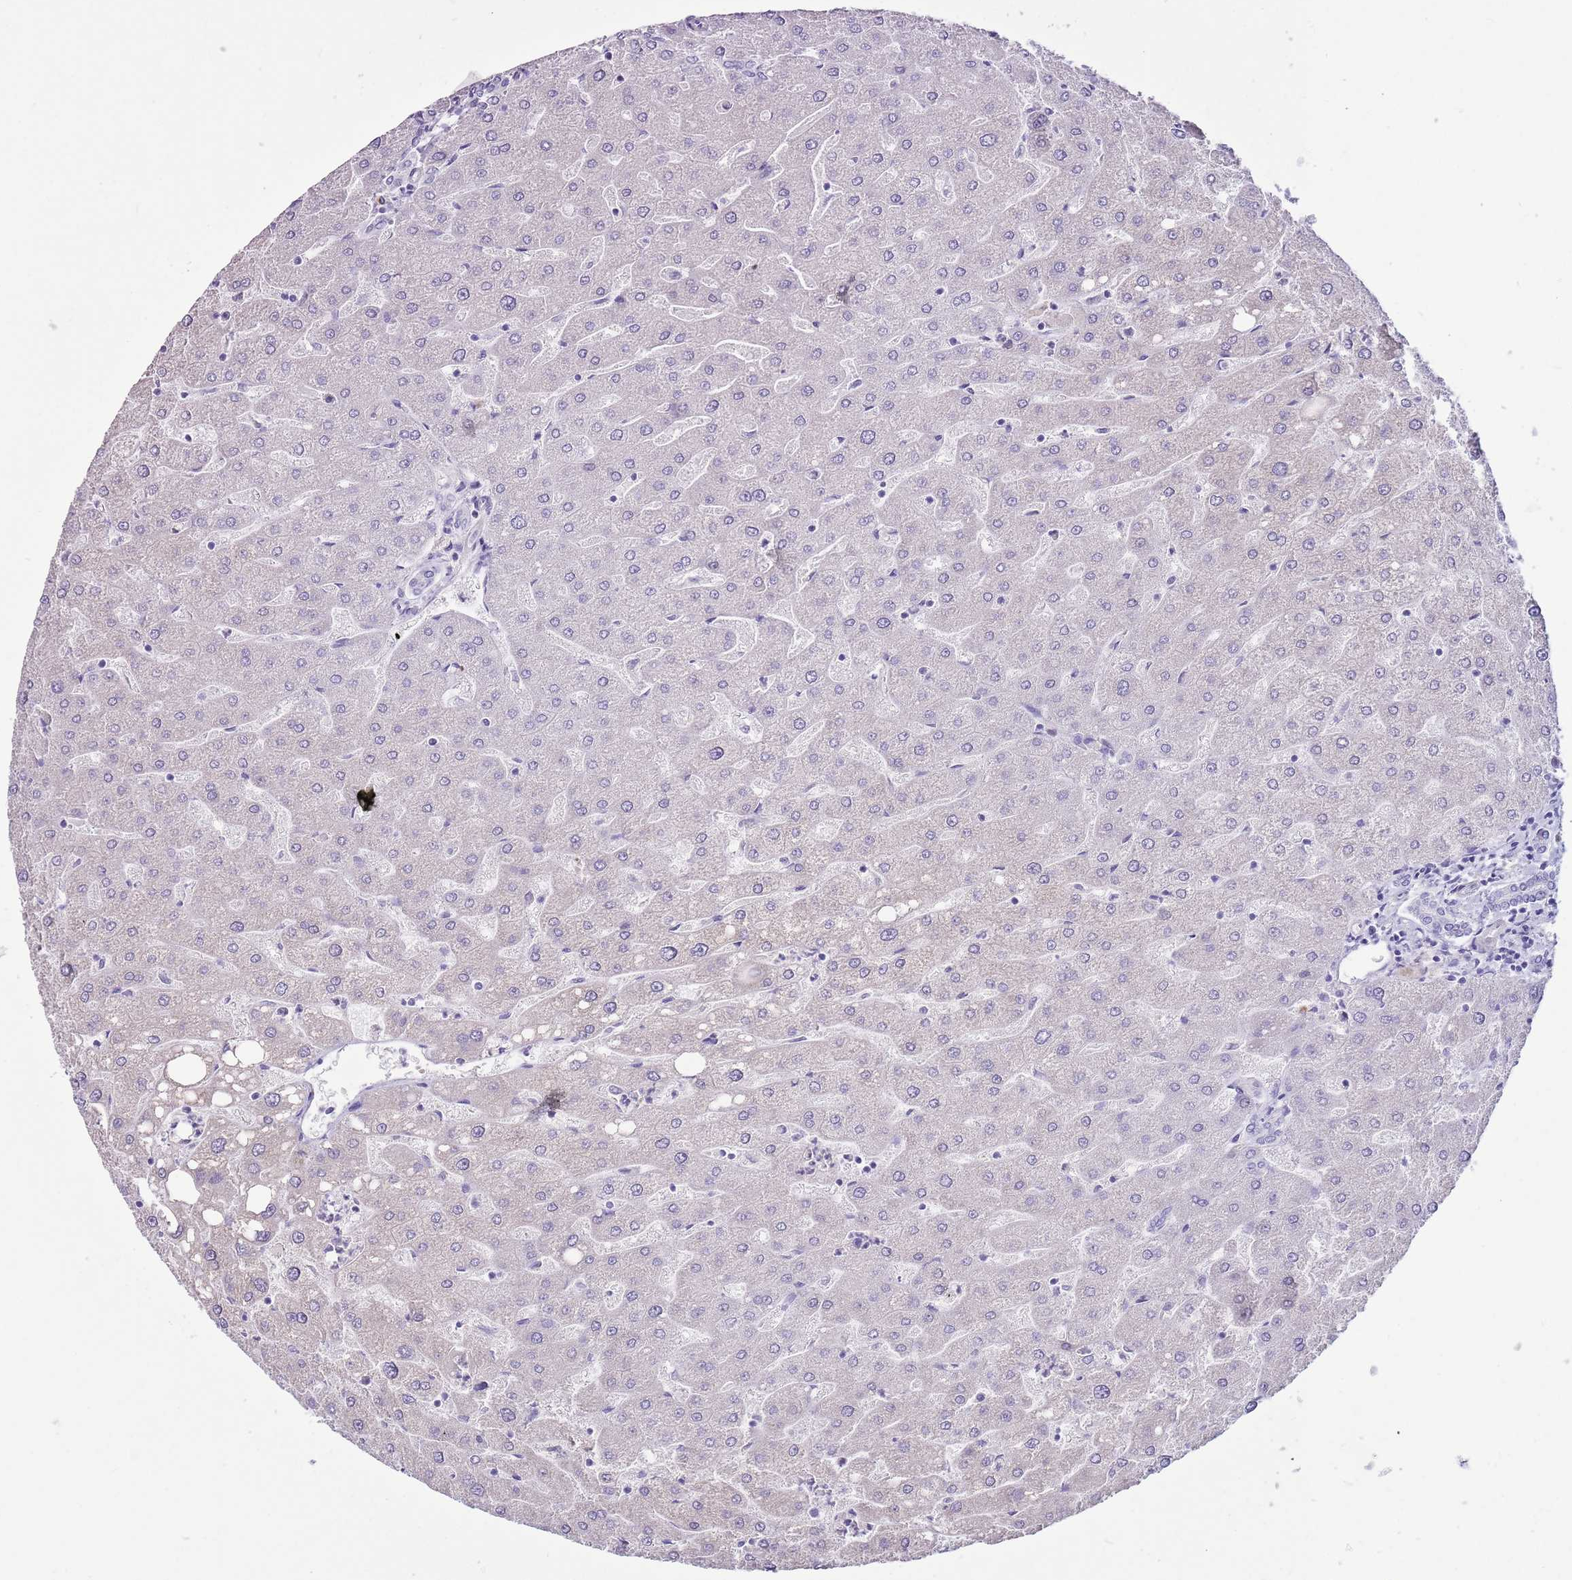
{"staining": {"intensity": "negative", "quantity": "none", "location": "none"}, "tissue": "liver", "cell_type": "Cholangiocytes", "image_type": "normal", "snomed": [{"axis": "morphology", "description": "Normal tissue, NOS"}, {"axis": "topography", "description": "Liver"}], "caption": "An IHC image of unremarkable liver is shown. There is no staining in cholangiocytes of liver. (Immunohistochemistry (ihc), brightfield microscopy, high magnification).", "gene": "SLC7A14", "patient": {"sex": "male", "age": 67}}